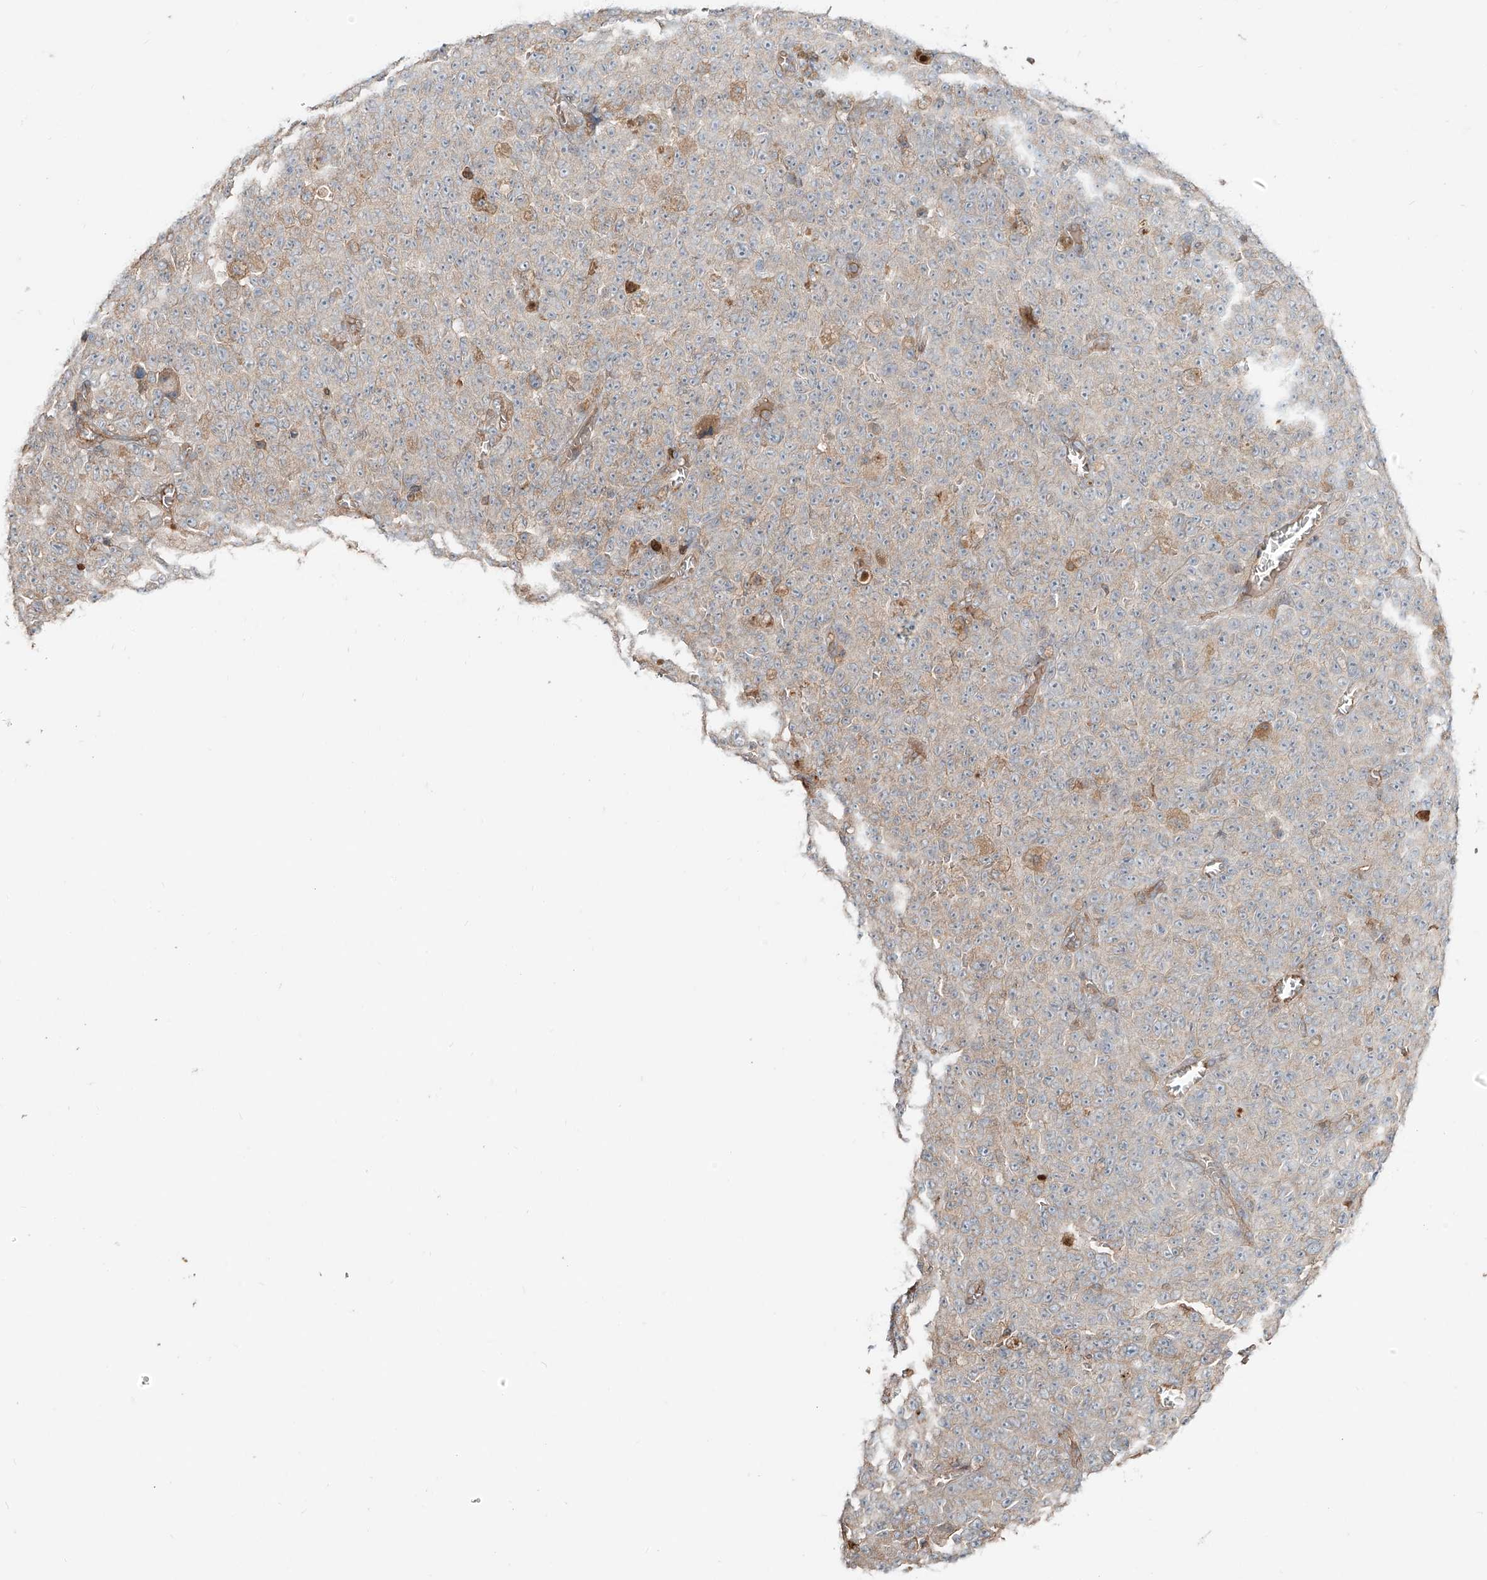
{"staining": {"intensity": "negative", "quantity": "none", "location": "none"}, "tissue": "melanoma", "cell_type": "Tumor cells", "image_type": "cancer", "snomed": [{"axis": "morphology", "description": "Malignant melanoma, NOS"}, {"axis": "topography", "description": "Skin"}], "caption": "This is an immunohistochemistry (IHC) histopathology image of human melanoma. There is no staining in tumor cells.", "gene": "ERO1A", "patient": {"sex": "female", "age": 82}}